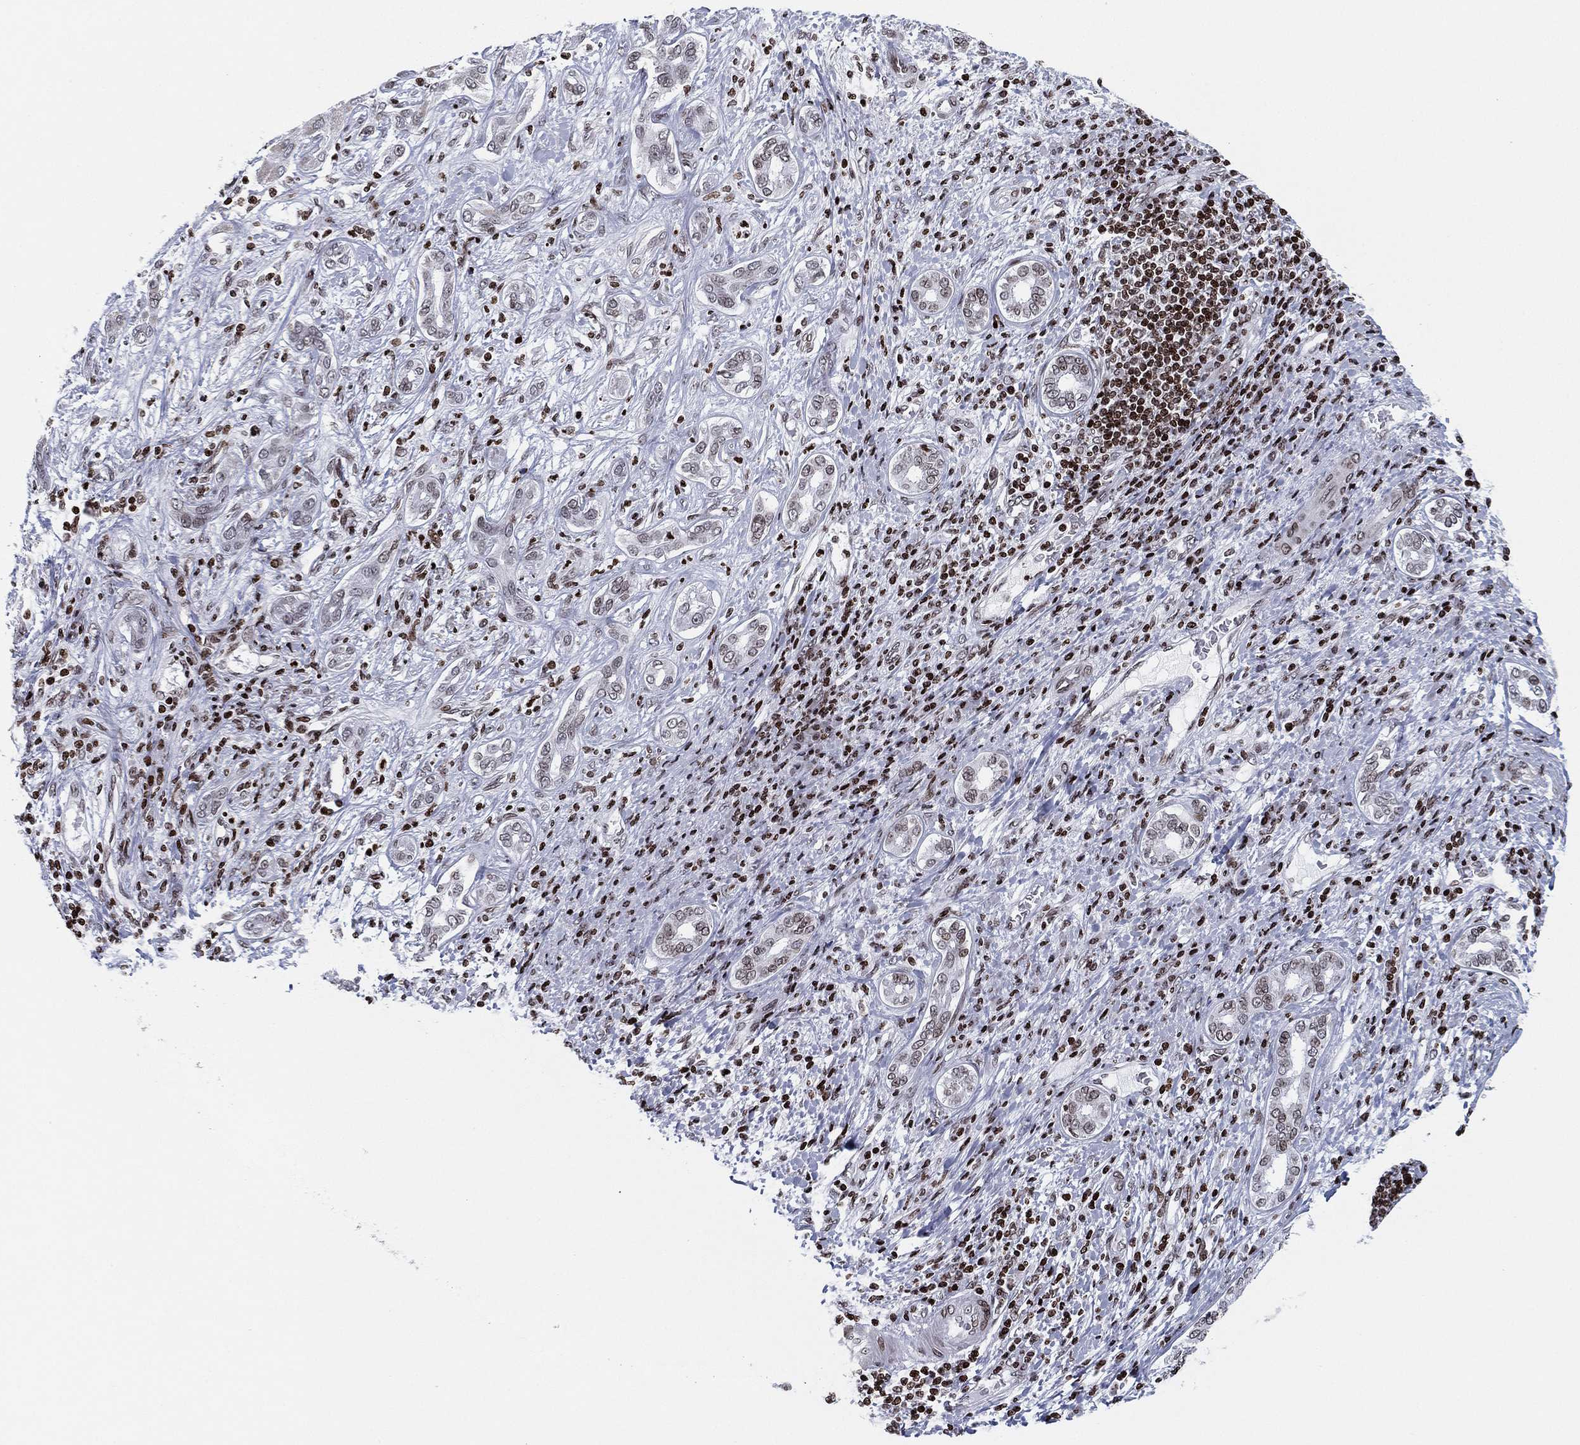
{"staining": {"intensity": "weak", "quantity": "<25%", "location": "nuclear"}, "tissue": "liver cancer", "cell_type": "Tumor cells", "image_type": "cancer", "snomed": [{"axis": "morphology", "description": "Carcinoma, Hepatocellular, NOS"}, {"axis": "topography", "description": "Liver"}], "caption": "Tumor cells are negative for protein expression in human hepatocellular carcinoma (liver).", "gene": "MFSD14A", "patient": {"sex": "male", "age": 65}}